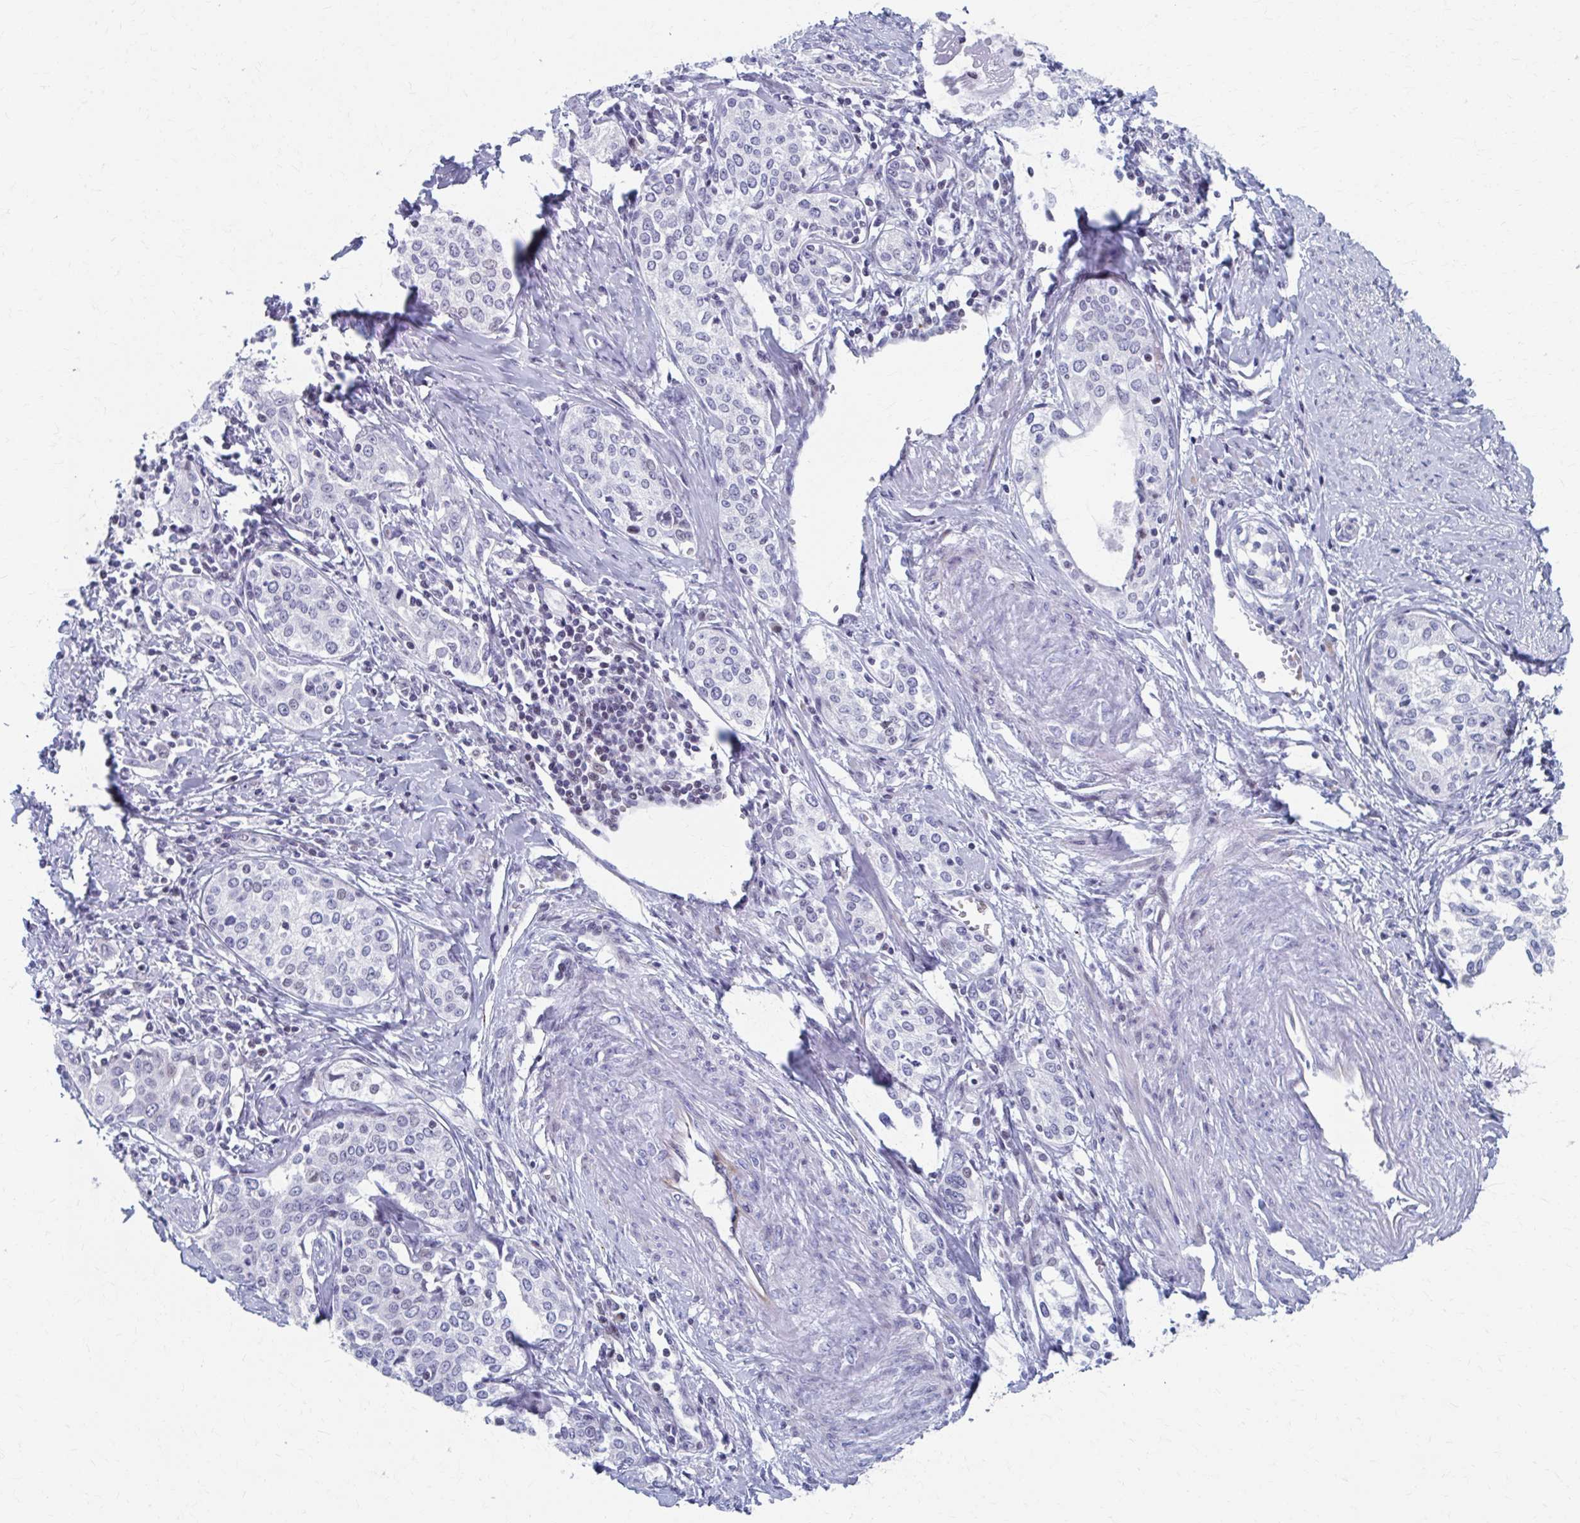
{"staining": {"intensity": "negative", "quantity": "none", "location": "none"}, "tissue": "cervical cancer", "cell_type": "Tumor cells", "image_type": "cancer", "snomed": [{"axis": "morphology", "description": "Squamous cell carcinoma, NOS"}, {"axis": "morphology", "description": "Adenocarcinoma, NOS"}, {"axis": "topography", "description": "Cervix"}], "caption": "Image shows no significant protein expression in tumor cells of cervical adenocarcinoma.", "gene": "ABHD16B", "patient": {"sex": "female", "age": 52}}